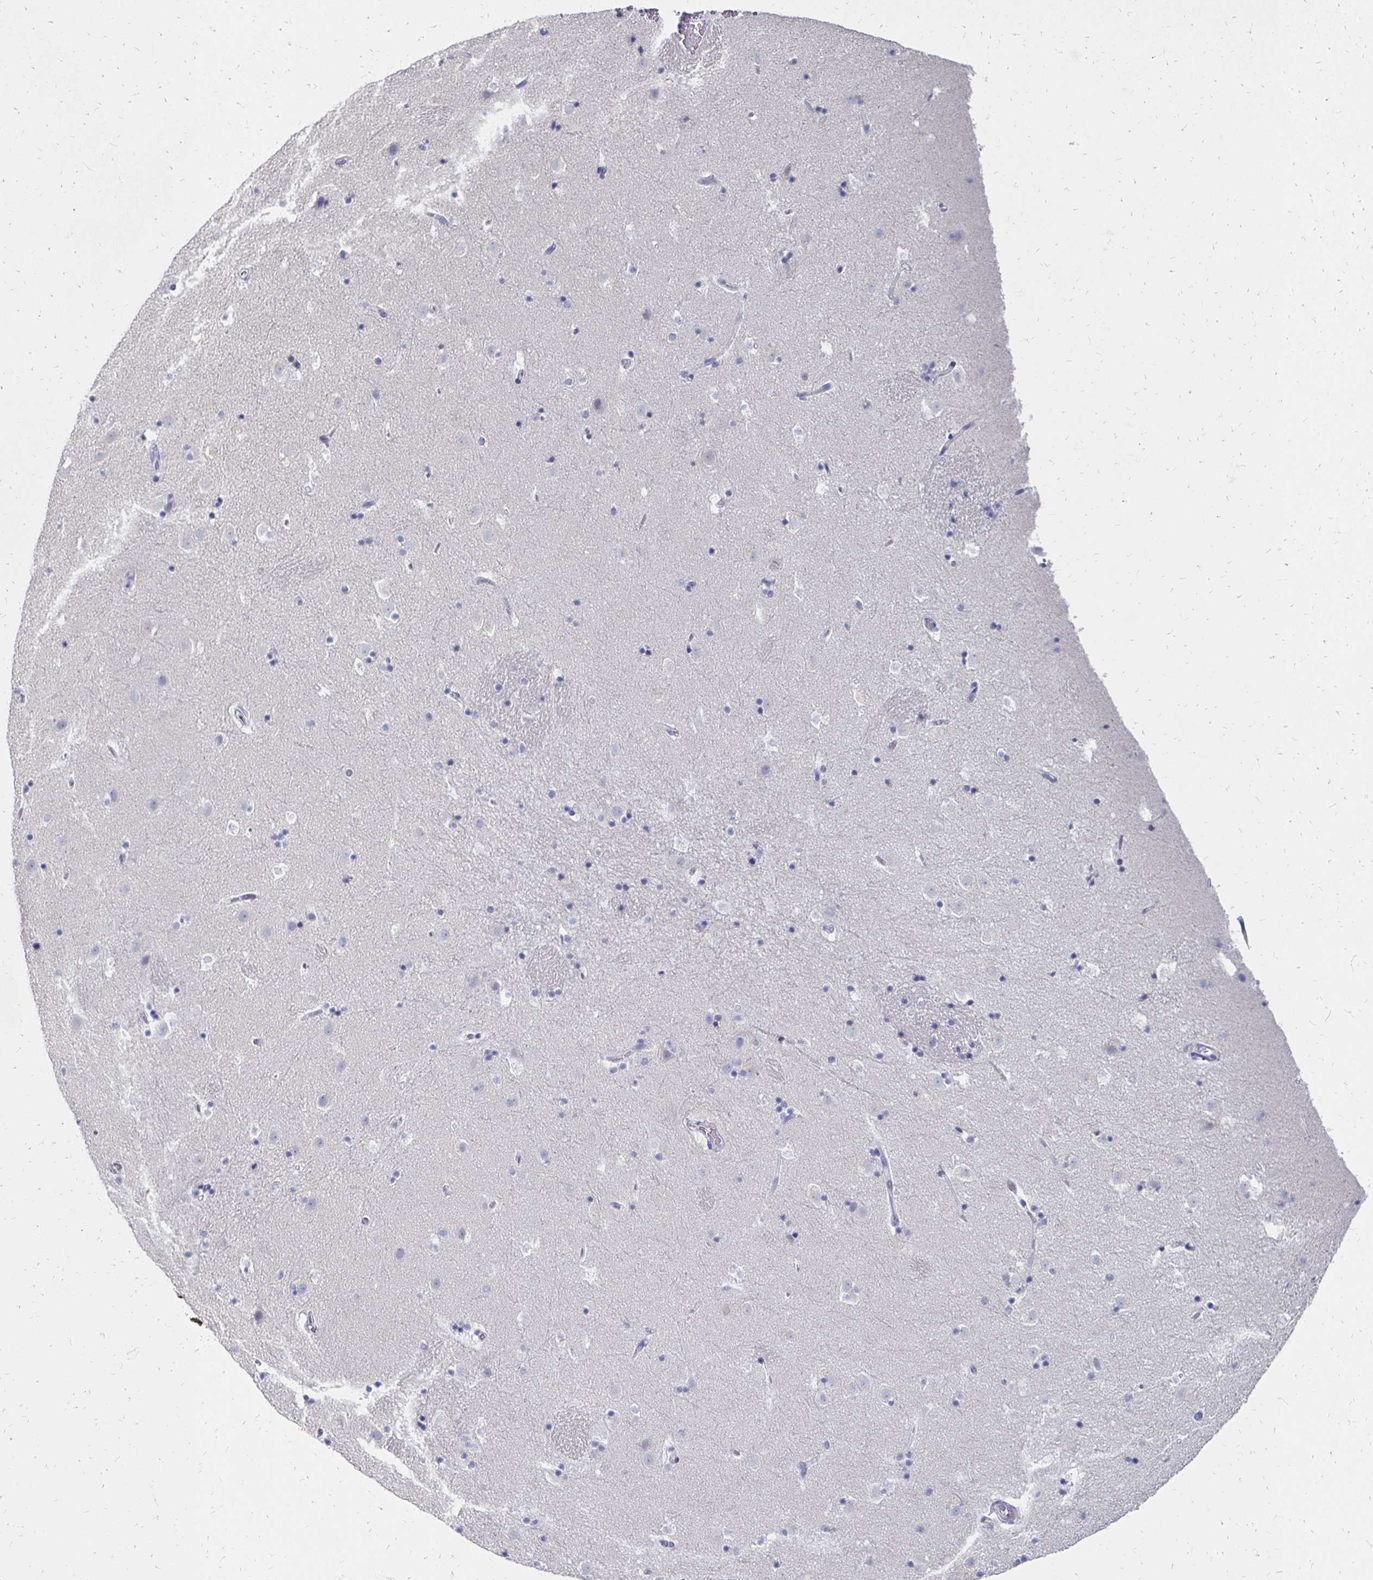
{"staining": {"intensity": "negative", "quantity": "none", "location": "none"}, "tissue": "caudate", "cell_type": "Glial cells", "image_type": "normal", "snomed": [{"axis": "morphology", "description": "Normal tissue, NOS"}, {"axis": "topography", "description": "Lateral ventricle wall"}], "caption": "Immunohistochemical staining of unremarkable human caudate exhibits no significant positivity in glial cells.", "gene": "SYCP3", "patient": {"sex": "male", "age": 37}}